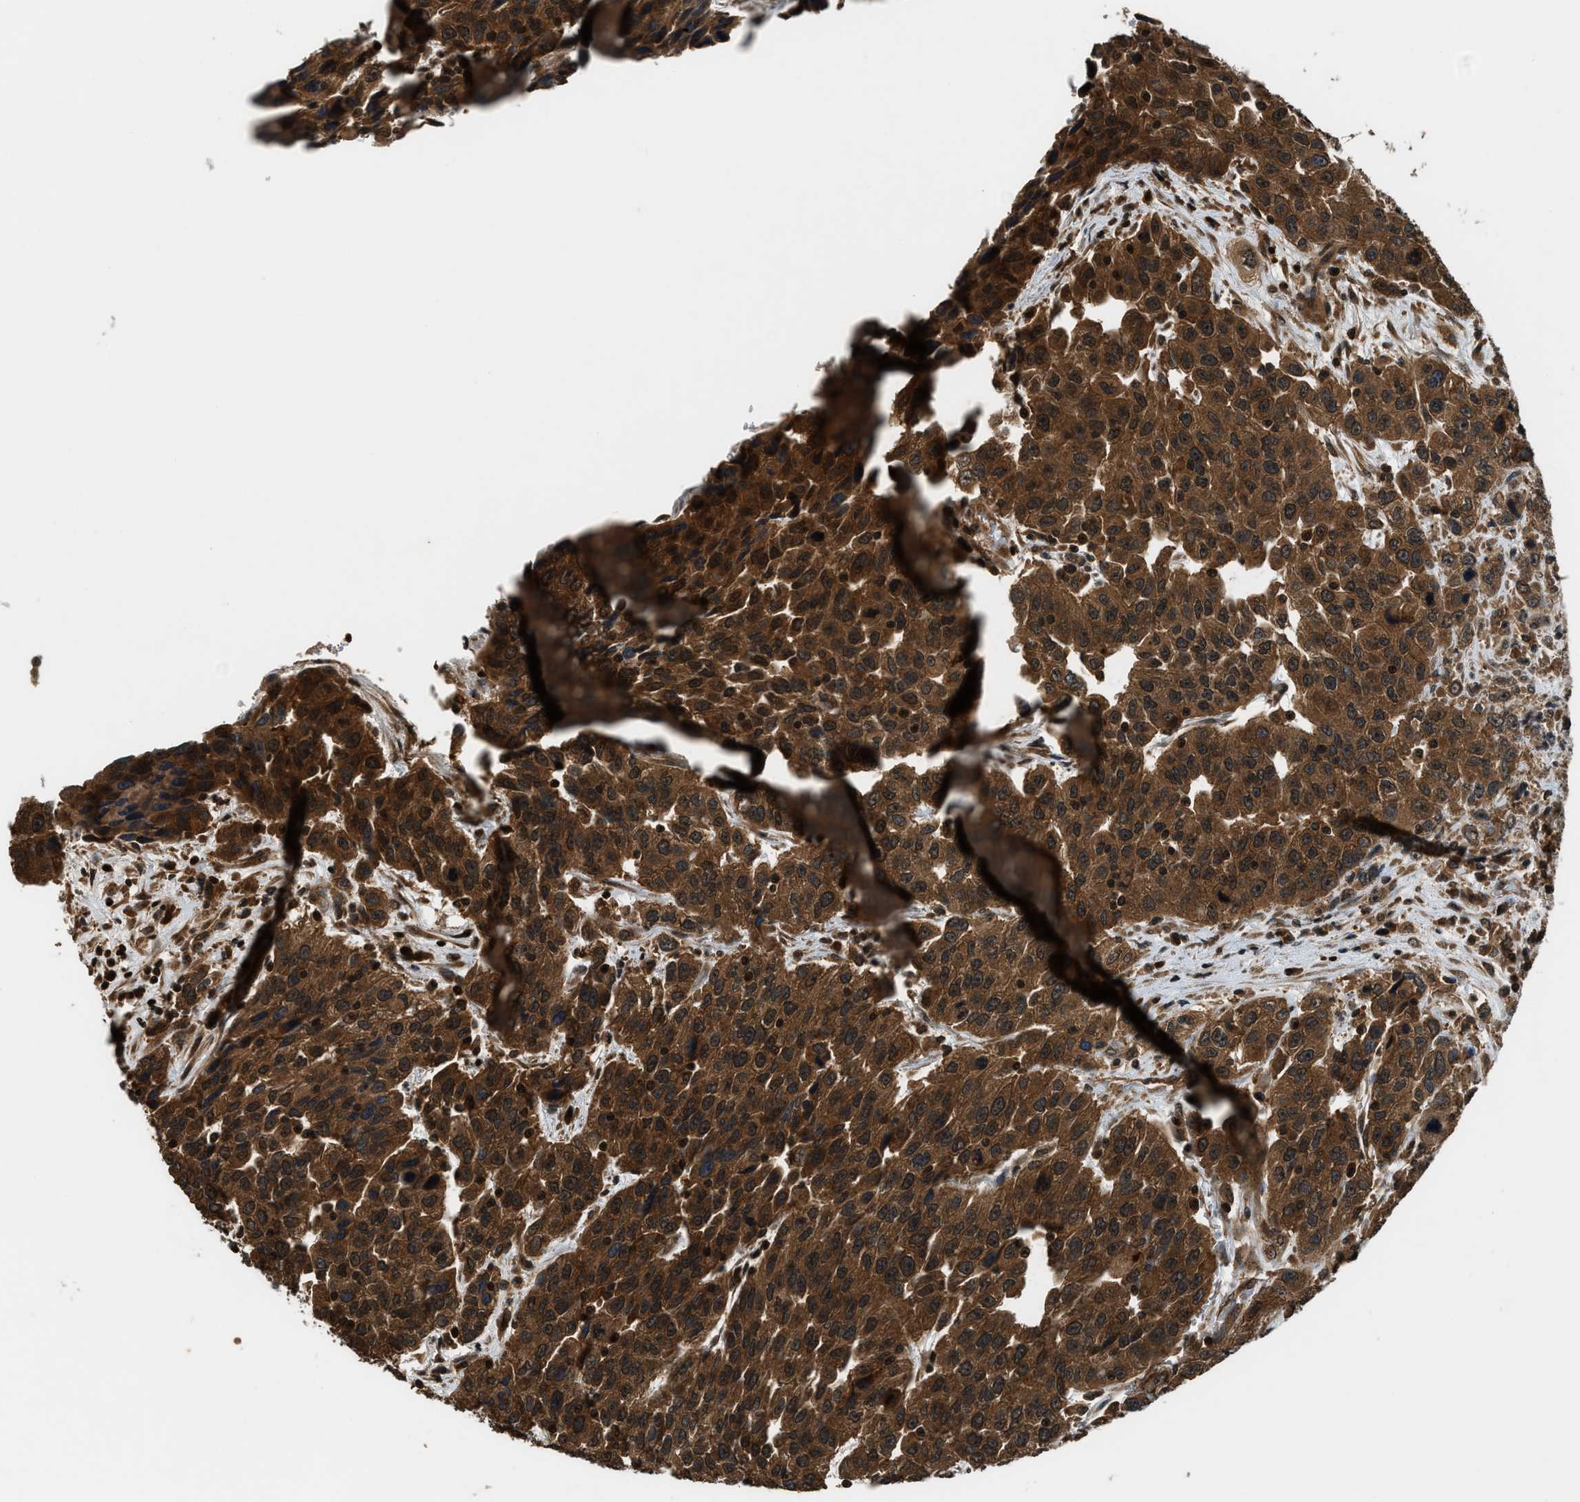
{"staining": {"intensity": "strong", "quantity": ">75%", "location": "cytoplasmic/membranous"}, "tissue": "urothelial cancer", "cell_type": "Tumor cells", "image_type": "cancer", "snomed": [{"axis": "morphology", "description": "Urothelial carcinoma, High grade"}, {"axis": "topography", "description": "Urinary bladder"}], "caption": "The immunohistochemical stain labels strong cytoplasmic/membranous staining in tumor cells of high-grade urothelial carcinoma tissue.", "gene": "RPS6KB1", "patient": {"sex": "female", "age": 80}}